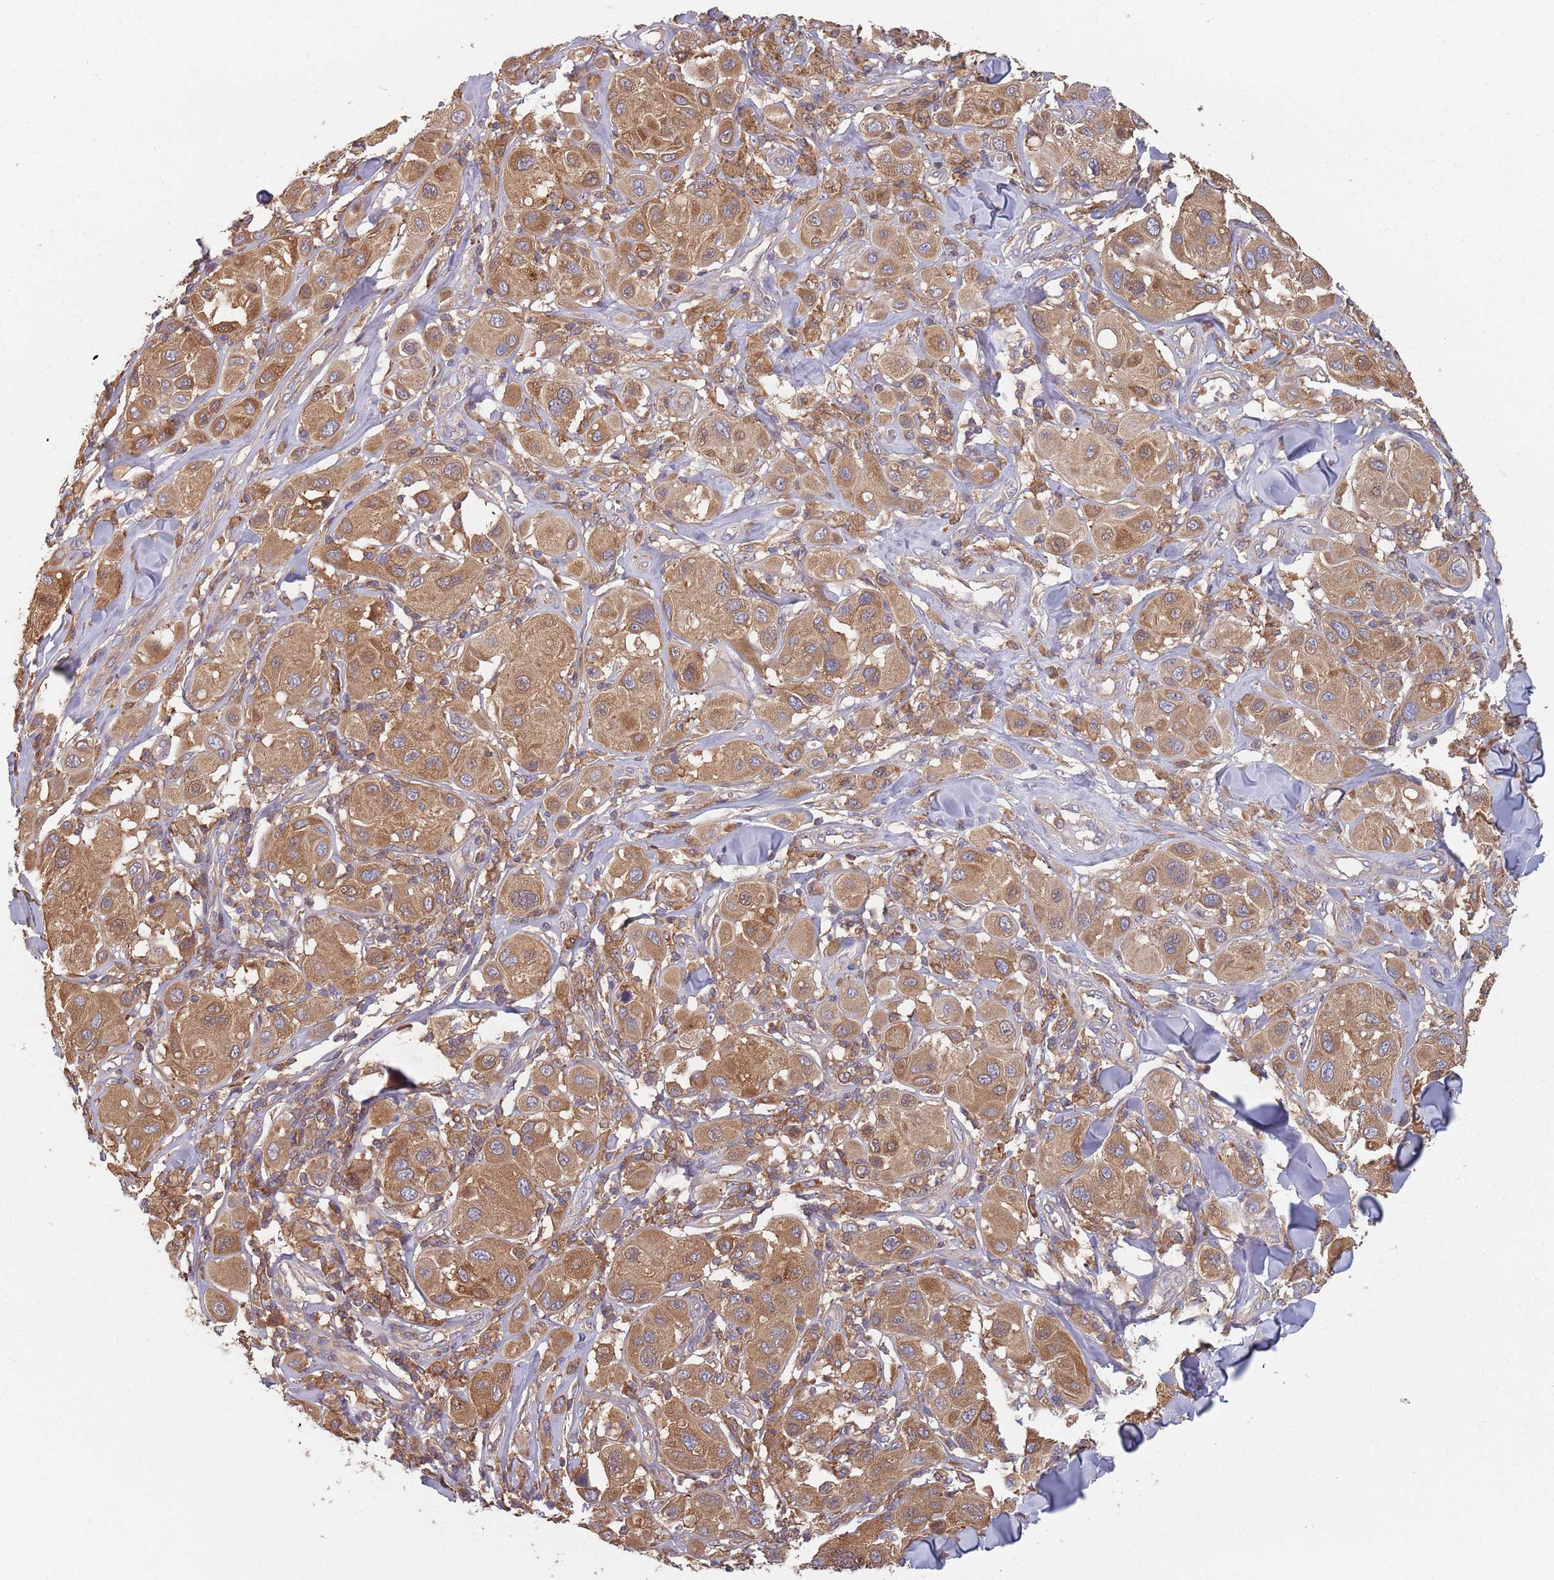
{"staining": {"intensity": "moderate", "quantity": ">75%", "location": "cytoplasmic/membranous"}, "tissue": "melanoma", "cell_type": "Tumor cells", "image_type": "cancer", "snomed": [{"axis": "morphology", "description": "Malignant melanoma, Metastatic site"}, {"axis": "topography", "description": "Skin"}], "caption": "Malignant melanoma (metastatic site) stained for a protein demonstrates moderate cytoplasmic/membranous positivity in tumor cells. Nuclei are stained in blue.", "gene": "GDI2", "patient": {"sex": "male", "age": 41}}